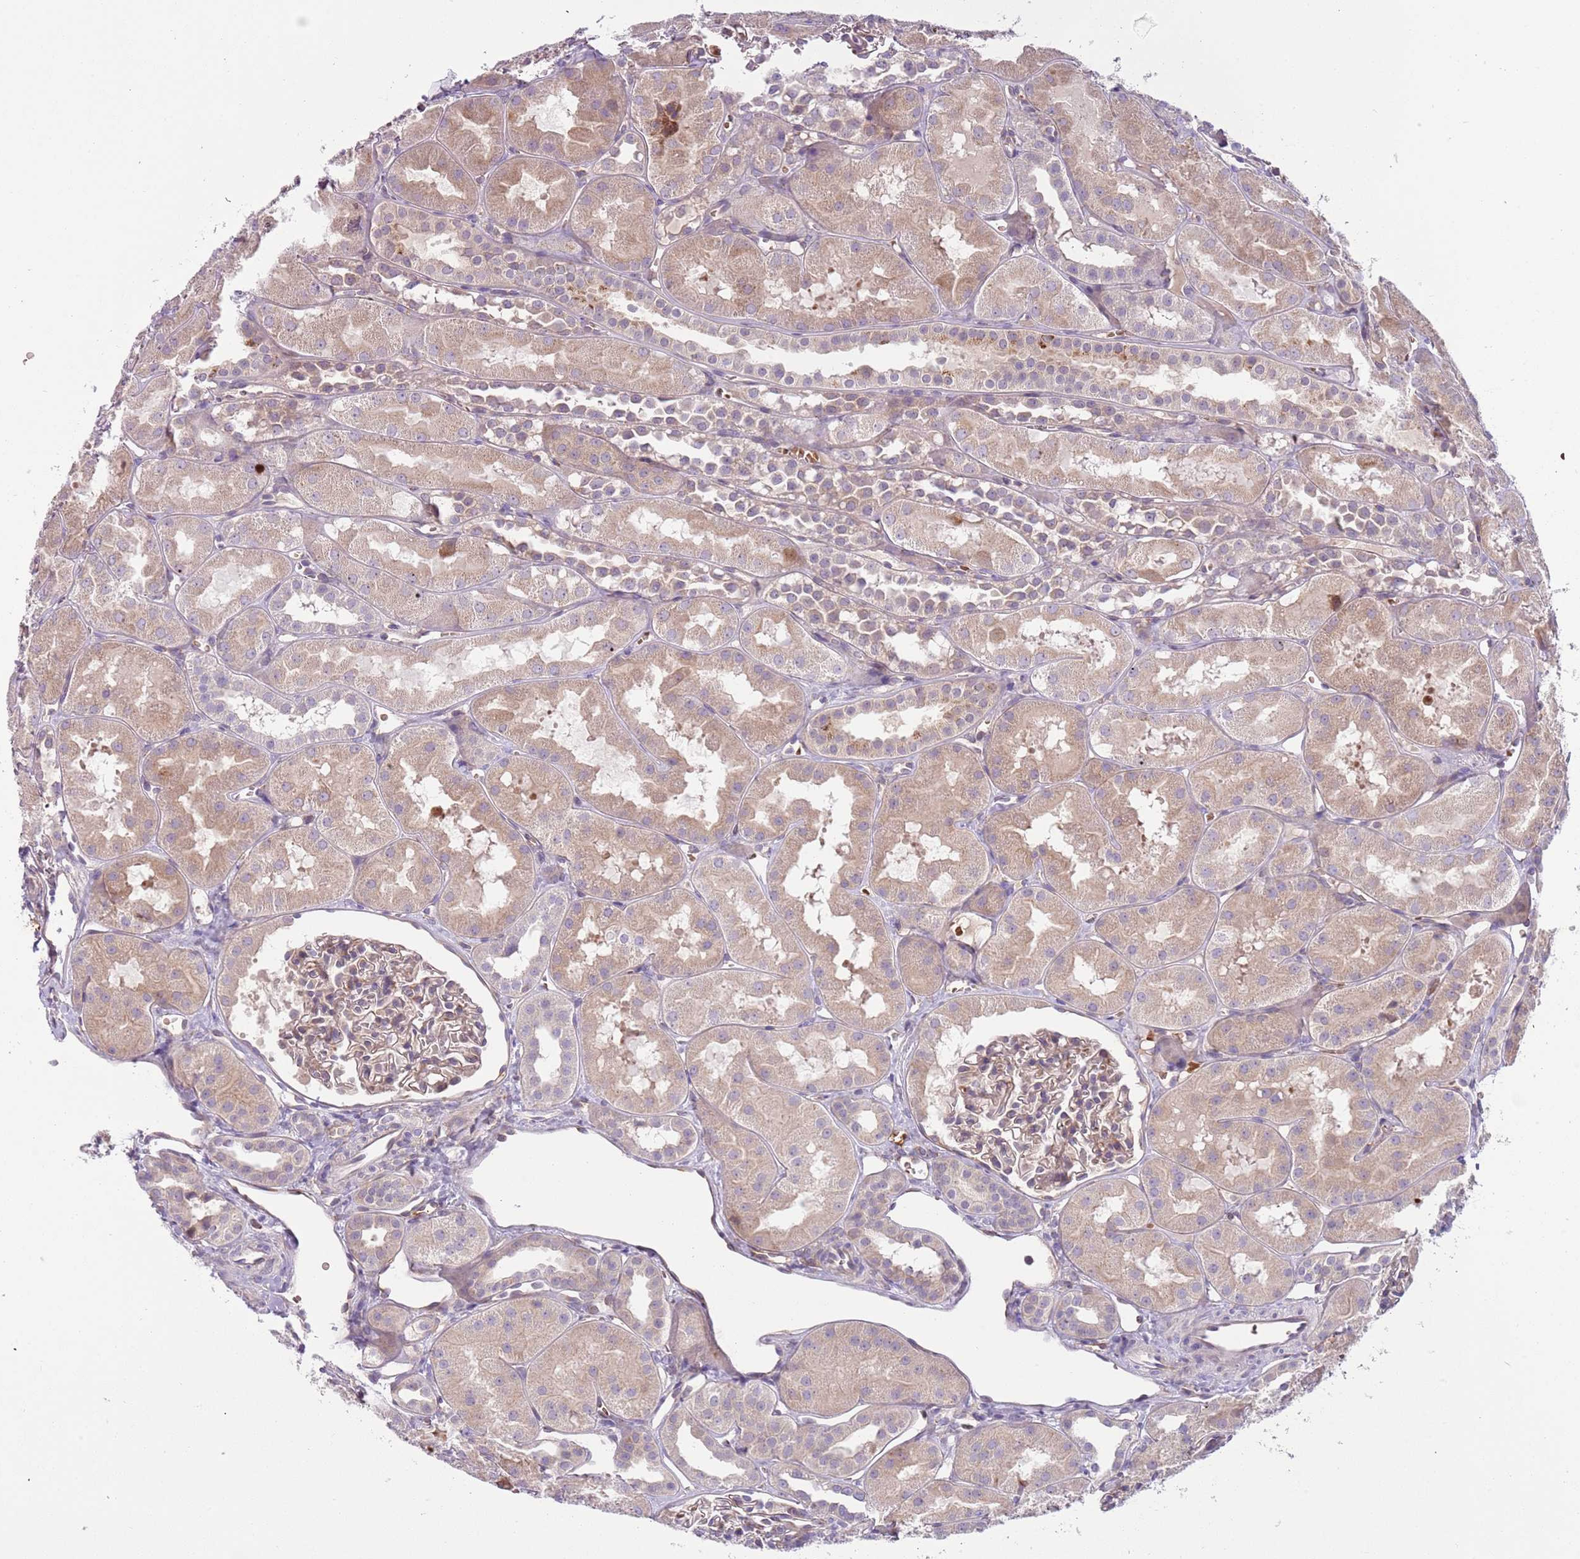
{"staining": {"intensity": "weak", "quantity": ">75%", "location": "cytoplasmic/membranous"}, "tissue": "kidney", "cell_type": "Cells in glomeruli", "image_type": "normal", "snomed": [{"axis": "morphology", "description": "Normal tissue, NOS"}, {"axis": "topography", "description": "Kidney"}, {"axis": "topography", "description": "Urinary bladder"}], "caption": "This photomicrograph exhibits immunohistochemistry staining of normal kidney, with low weak cytoplasmic/membranous staining in about >75% of cells in glomeruli.", "gene": "VWCE", "patient": {"sex": "male", "age": 16}}